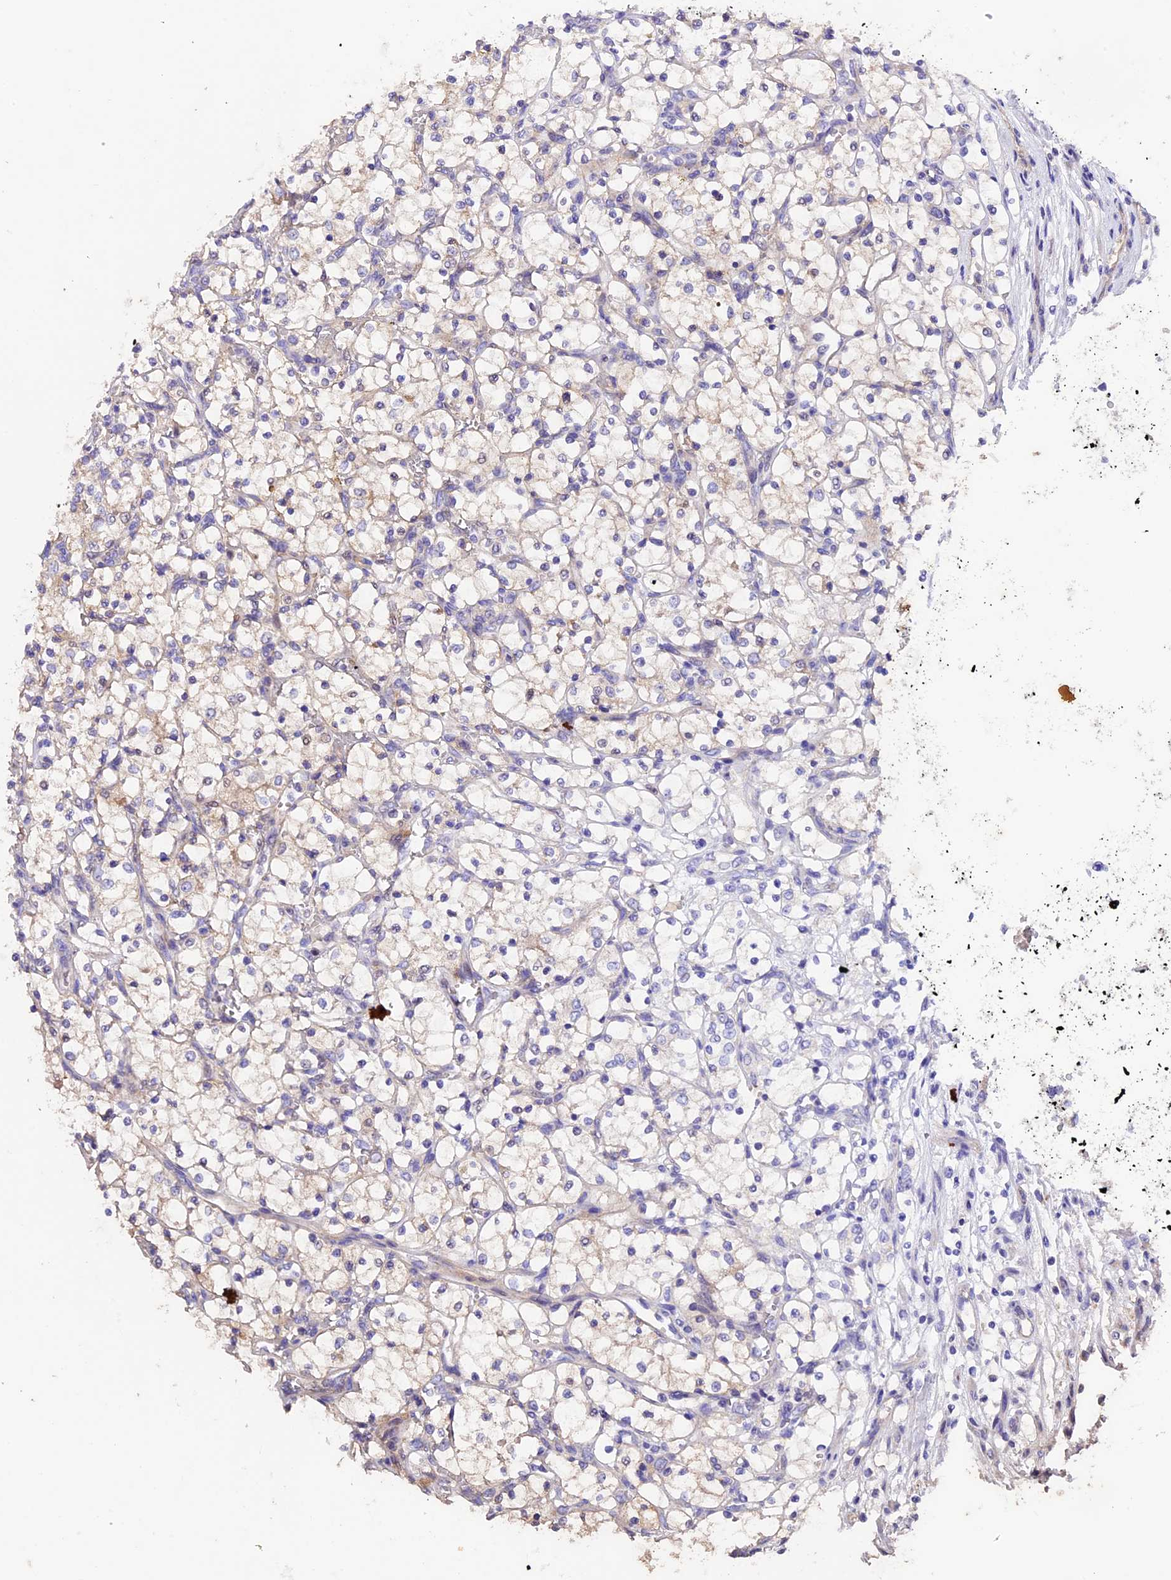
{"staining": {"intensity": "negative", "quantity": "none", "location": "none"}, "tissue": "renal cancer", "cell_type": "Tumor cells", "image_type": "cancer", "snomed": [{"axis": "morphology", "description": "Adenocarcinoma, NOS"}, {"axis": "topography", "description": "Kidney"}], "caption": "Tumor cells show no significant protein positivity in renal cancer. (DAB IHC visualized using brightfield microscopy, high magnification).", "gene": "SBNO2", "patient": {"sex": "female", "age": 69}}